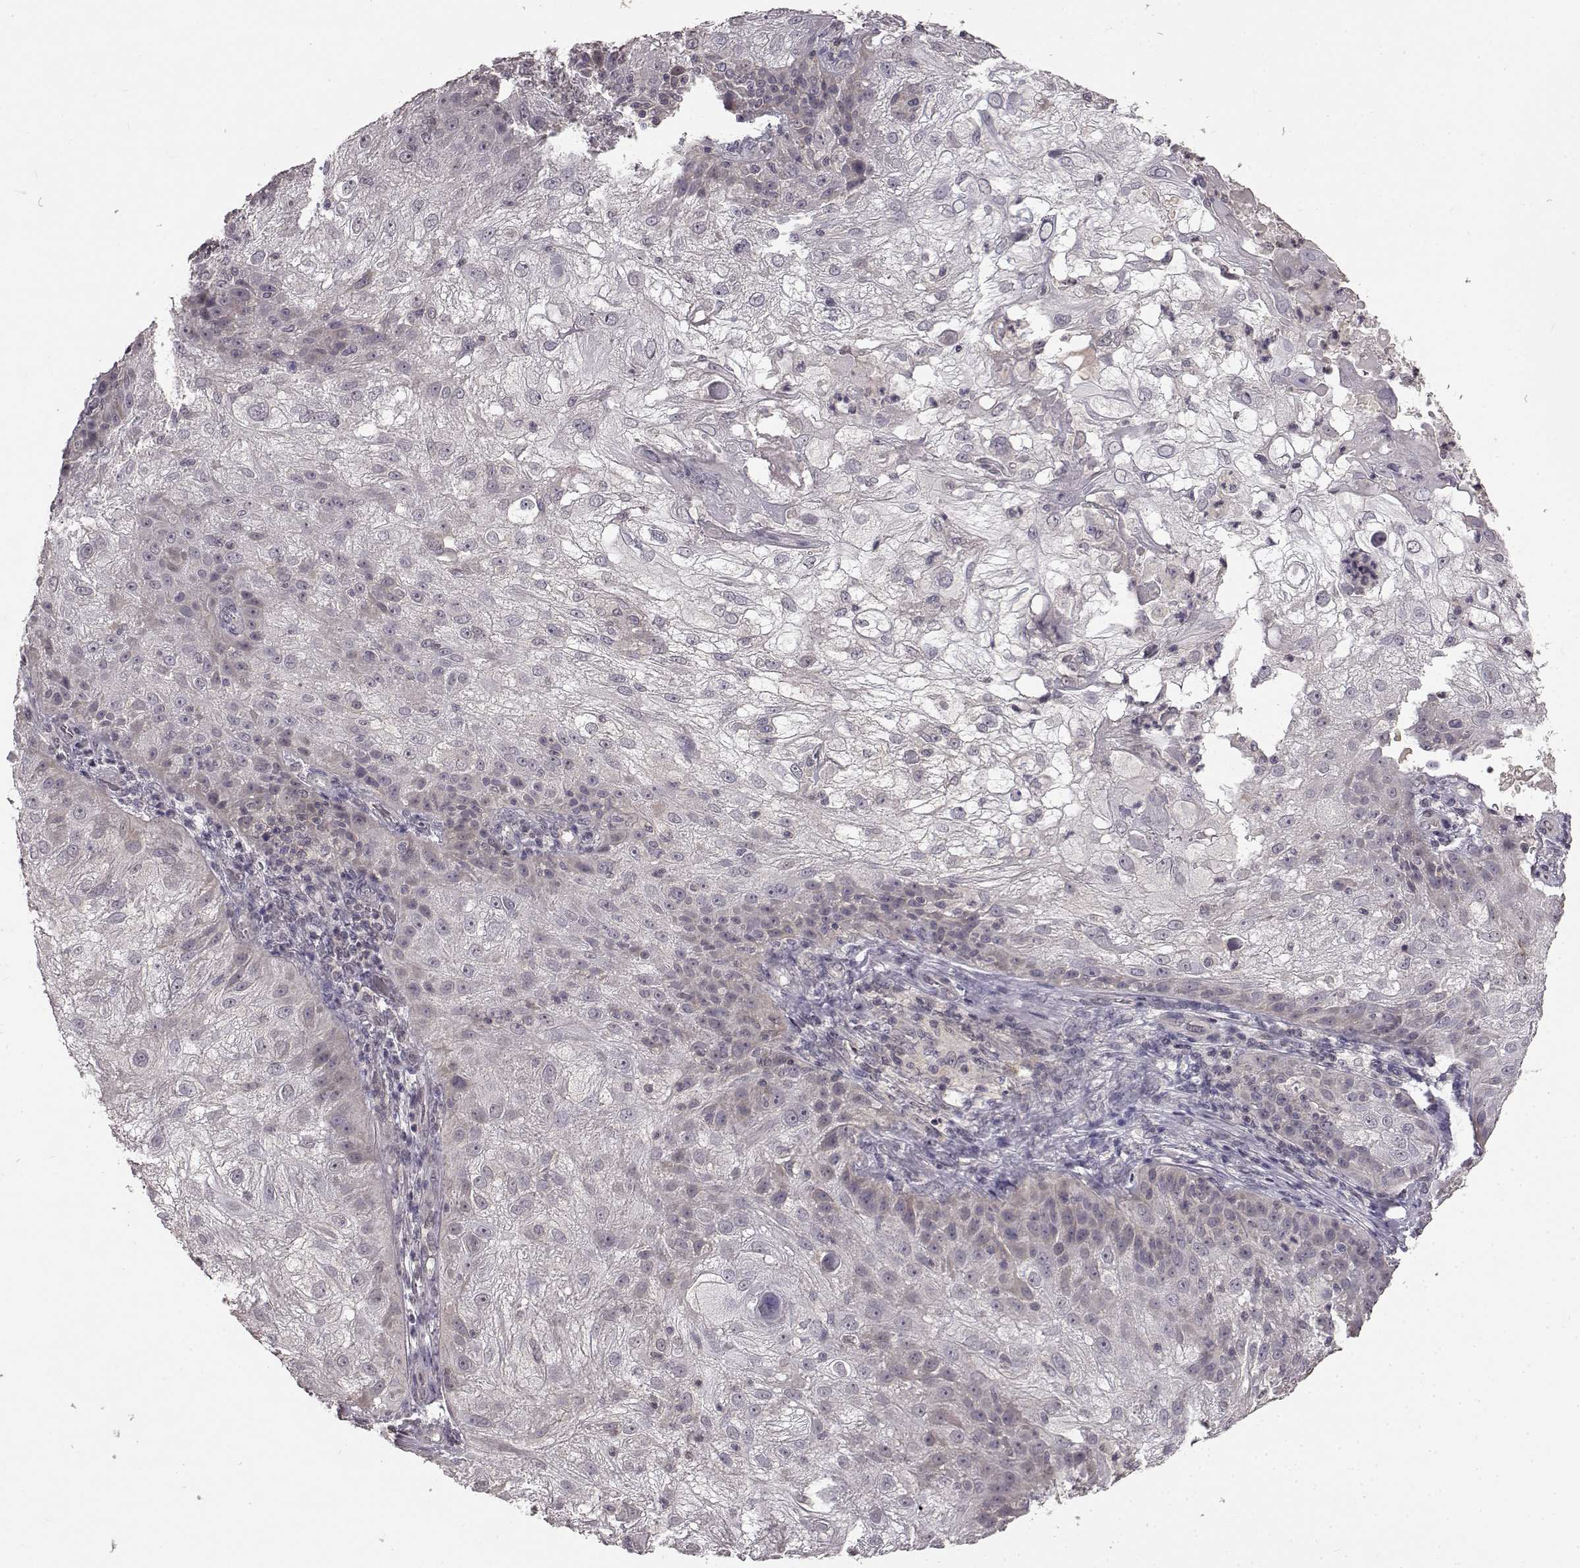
{"staining": {"intensity": "weak", "quantity": "<25%", "location": "cytoplasmic/membranous"}, "tissue": "skin cancer", "cell_type": "Tumor cells", "image_type": "cancer", "snomed": [{"axis": "morphology", "description": "Normal tissue, NOS"}, {"axis": "morphology", "description": "Squamous cell carcinoma, NOS"}, {"axis": "topography", "description": "Skin"}], "caption": "The IHC micrograph has no significant positivity in tumor cells of squamous cell carcinoma (skin) tissue.", "gene": "NTRK2", "patient": {"sex": "female", "age": 83}}